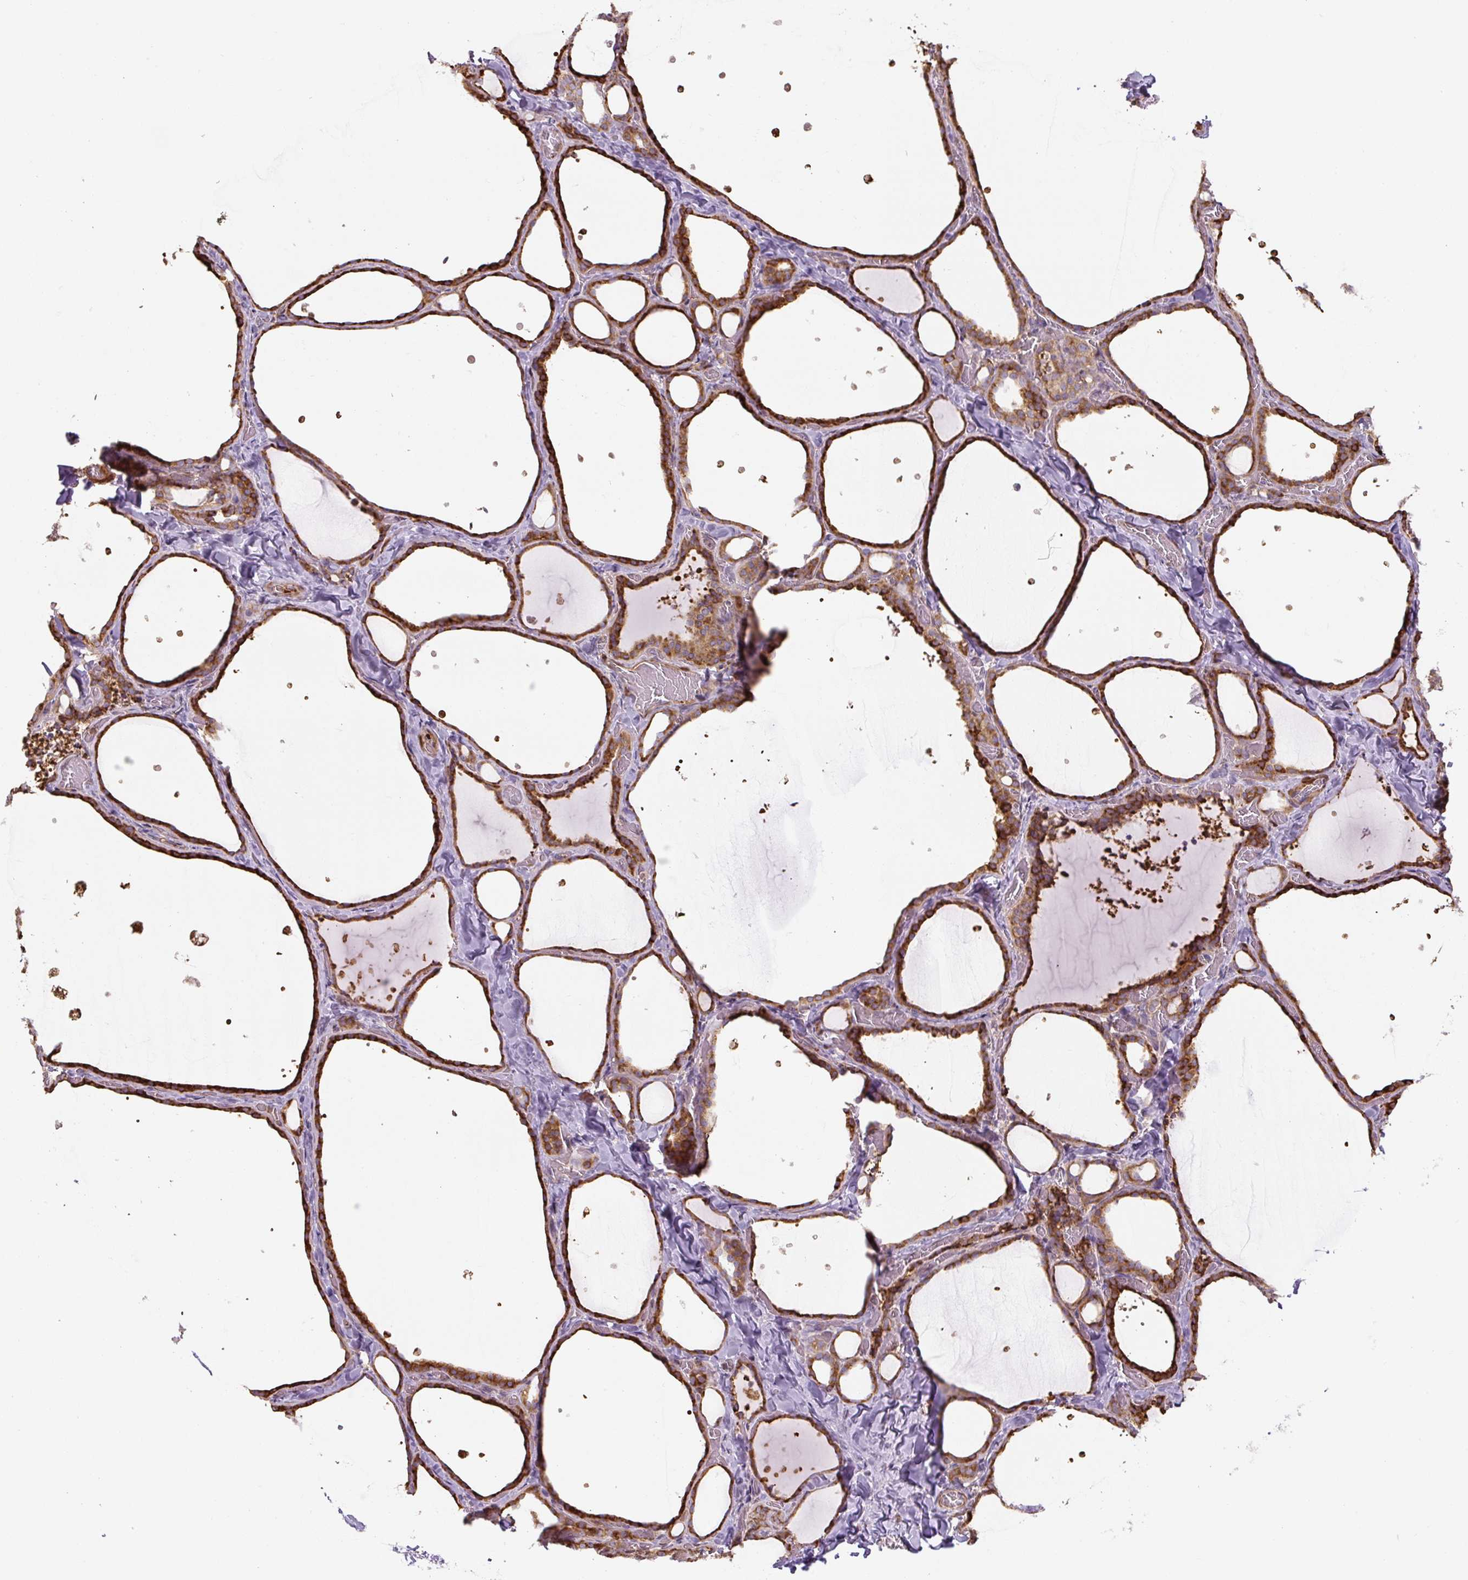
{"staining": {"intensity": "strong", "quantity": ">75%", "location": "cytoplasmic/membranous"}, "tissue": "thyroid gland", "cell_type": "Glandular cells", "image_type": "normal", "snomed": [{"axis": "morphology", "description": "Normal tissue, NOS"}, {"axis": "topography", "description": "Thyroid gland"}], "caption": "Brown immunohistochemical staining in normal human thyroid gland demonstrates strong cytoplasmic/membranous staining in approximately >75% of glandular cells.", "gene": "RASA1", "patient": {"sex": "female", "age": 36}}